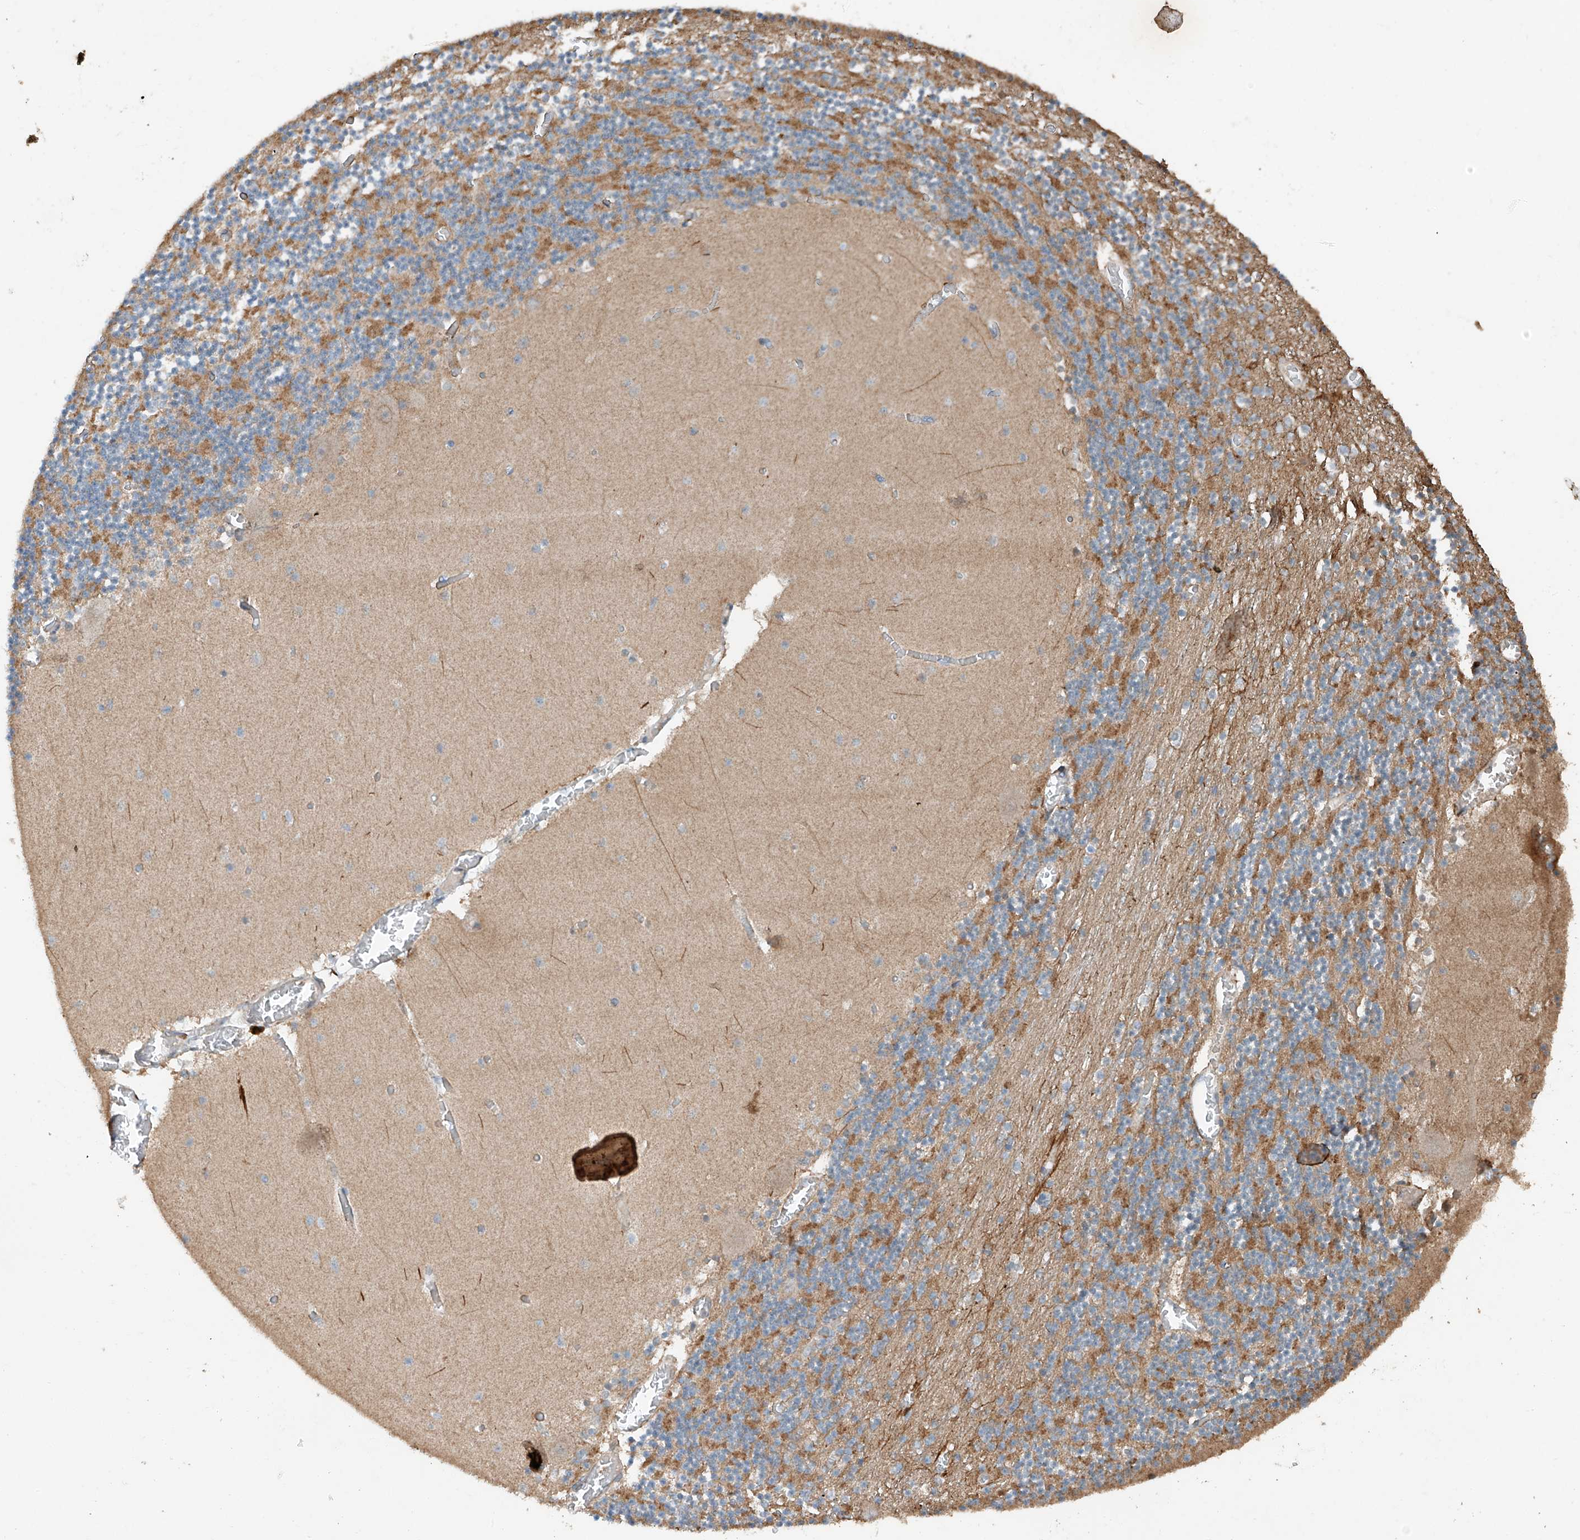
{"staining": {"intensity": "moderate", "quantity": "<25%", "location": "cytoplasmic/membranous"}, "tissue": "cerebellum", "cell_type": "Cells in granular layer", "image_type": "normal", "snomed": [{"axis": "morphology", "description": "Normal tissue, NOS"}, {"axis": "topography", "description": "Cerebellum"}], "caption": "Brown immunohistochemical staining in normal cerebellum displays moderate cytoplasmic/membranous staining in about <25% of cells in granular layer.", "gene": "AP4B1", "patient": {"sex": "female", "age": 28}}